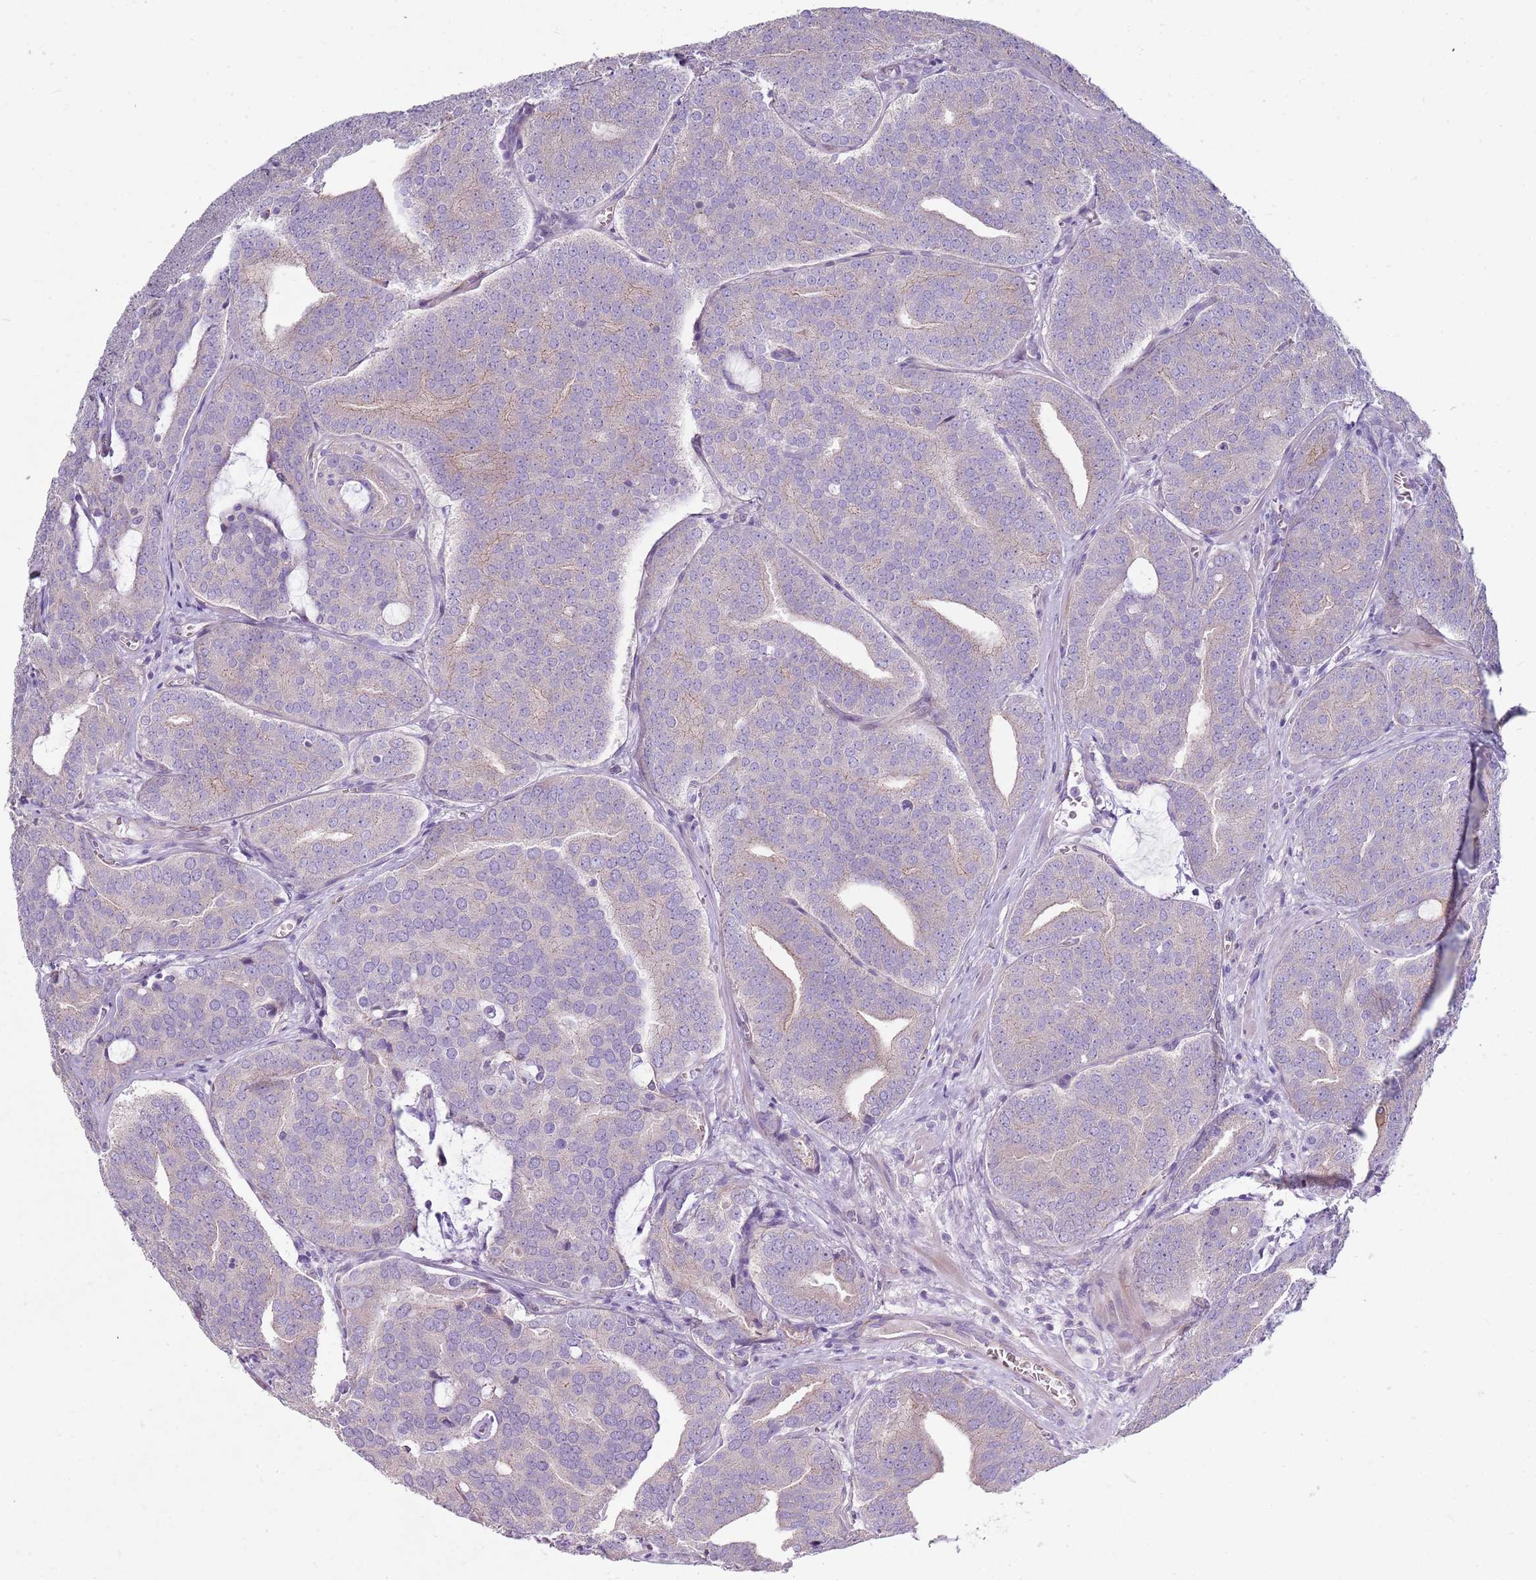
{"staining": {"intensity": "negative", "quantity": "none", "location": "none"}, "tissue": "prostate cancer", "cell_type": "Tumor cells", "image_type": "cancer", "snomed": [{"axis": "morphology", "description": "Adenocarcinoma, High grade"}, {"axis": "topography", "description": "Prostate"}], "caption": "The image shows no staining of tumor cells in prostate cancer. Nuclei are stained in blue.", "gene": "ZNF583", "patient": {"sex": "male", "age": 55}}